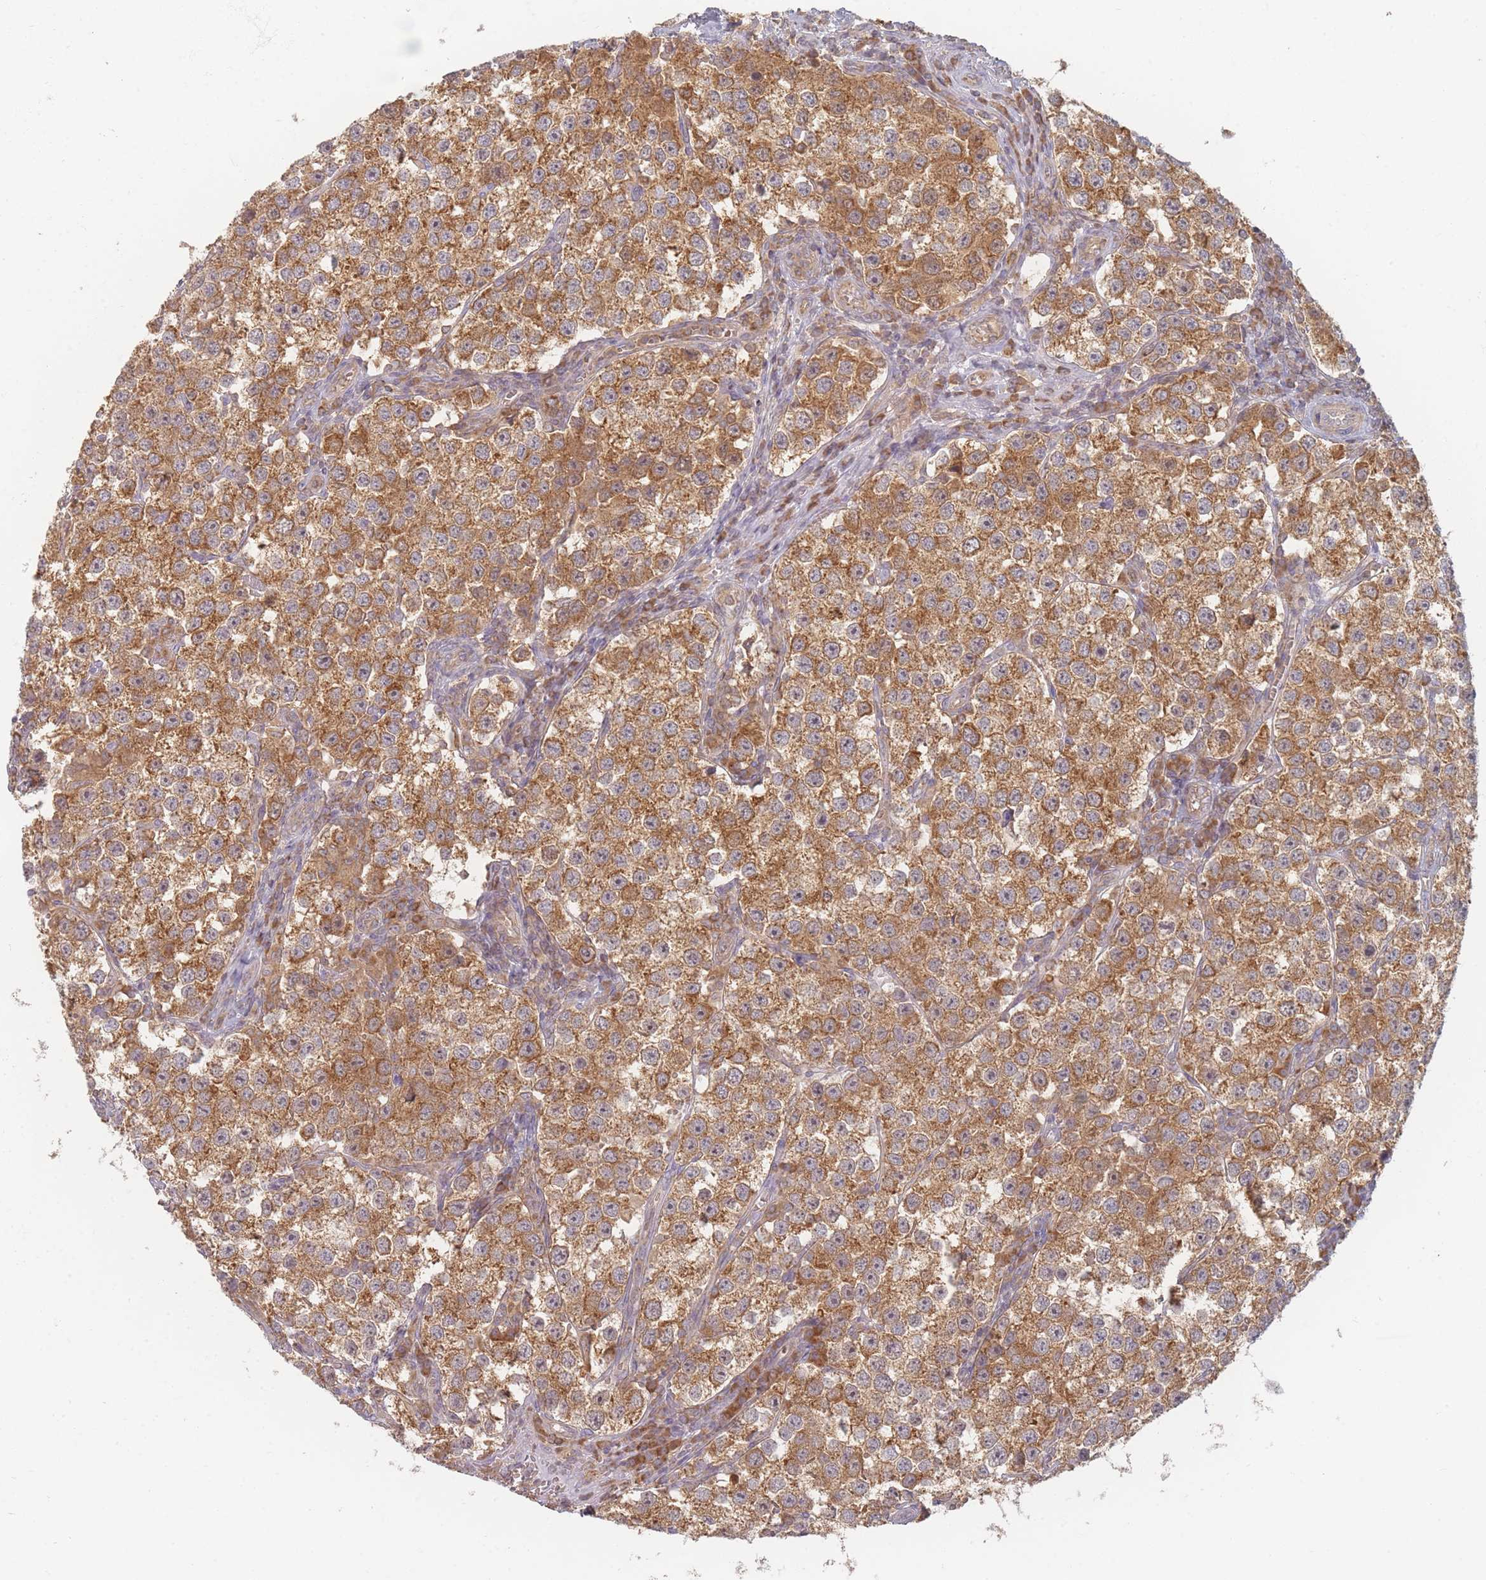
{"staining": {"intensity": "moderate", "quantity": ">75%", "location": "cytoplasmic/membranous"}, "tissue": "testis cancer", "cell_type": "Tumor cells", "image_type": "cancer", "snomed": [{"axis": "morphology", "description": "Seminoma, NOS"}, {"axis": "topography", "description": "Testis"}], "caption": "Tumor cells show moderate cytoplasmic/membranous expression in about >75% of cells in testis cancer (seminoma).", "gene": "SLC35F3", "patient": {"sex": "male", "age": 37}}